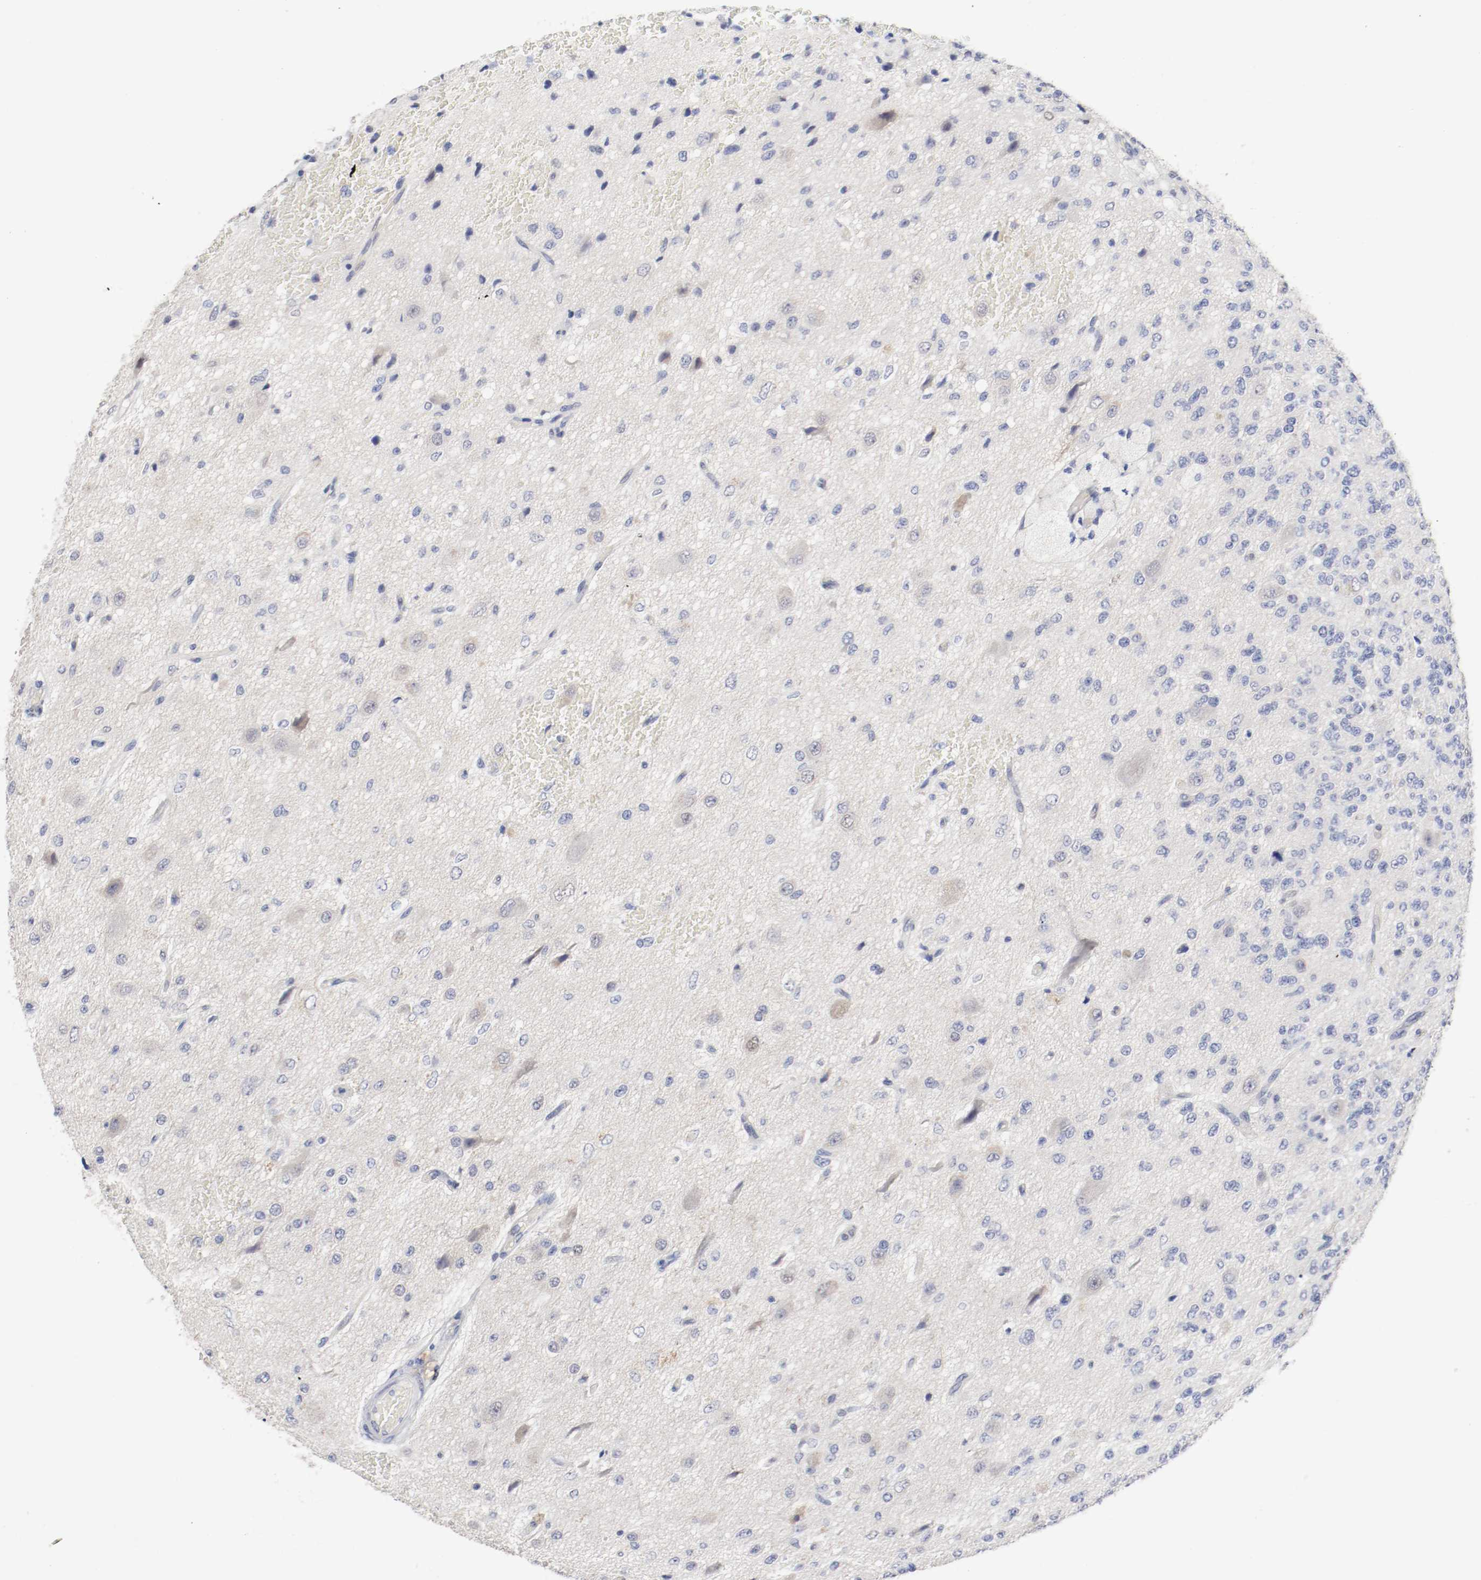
{"staining": {"intensity": "weak", "quantity": "<25%", "location": "nuclear"}, "tissue": "glioma", "cell_type": "Tumor cells", "image_type": "cancer", "snomed": [{"axis": "morphology", "description": "Glioma, malignant, High grade"}, {"axis": "topography", "description": "pancreas cauda"}], "caption": "Tumor cells are negative for brown protein staining in high-grade glioma (malignant). The staining was performed using DAB (3,3'-diaminobenzidine) to visualize the protein expression in brown, while the nuclei were stained in blue with hematoxylin (Magnification: 20x).", "gene": "FOSL2", "patient": {"sex": "male", "age": 60}}